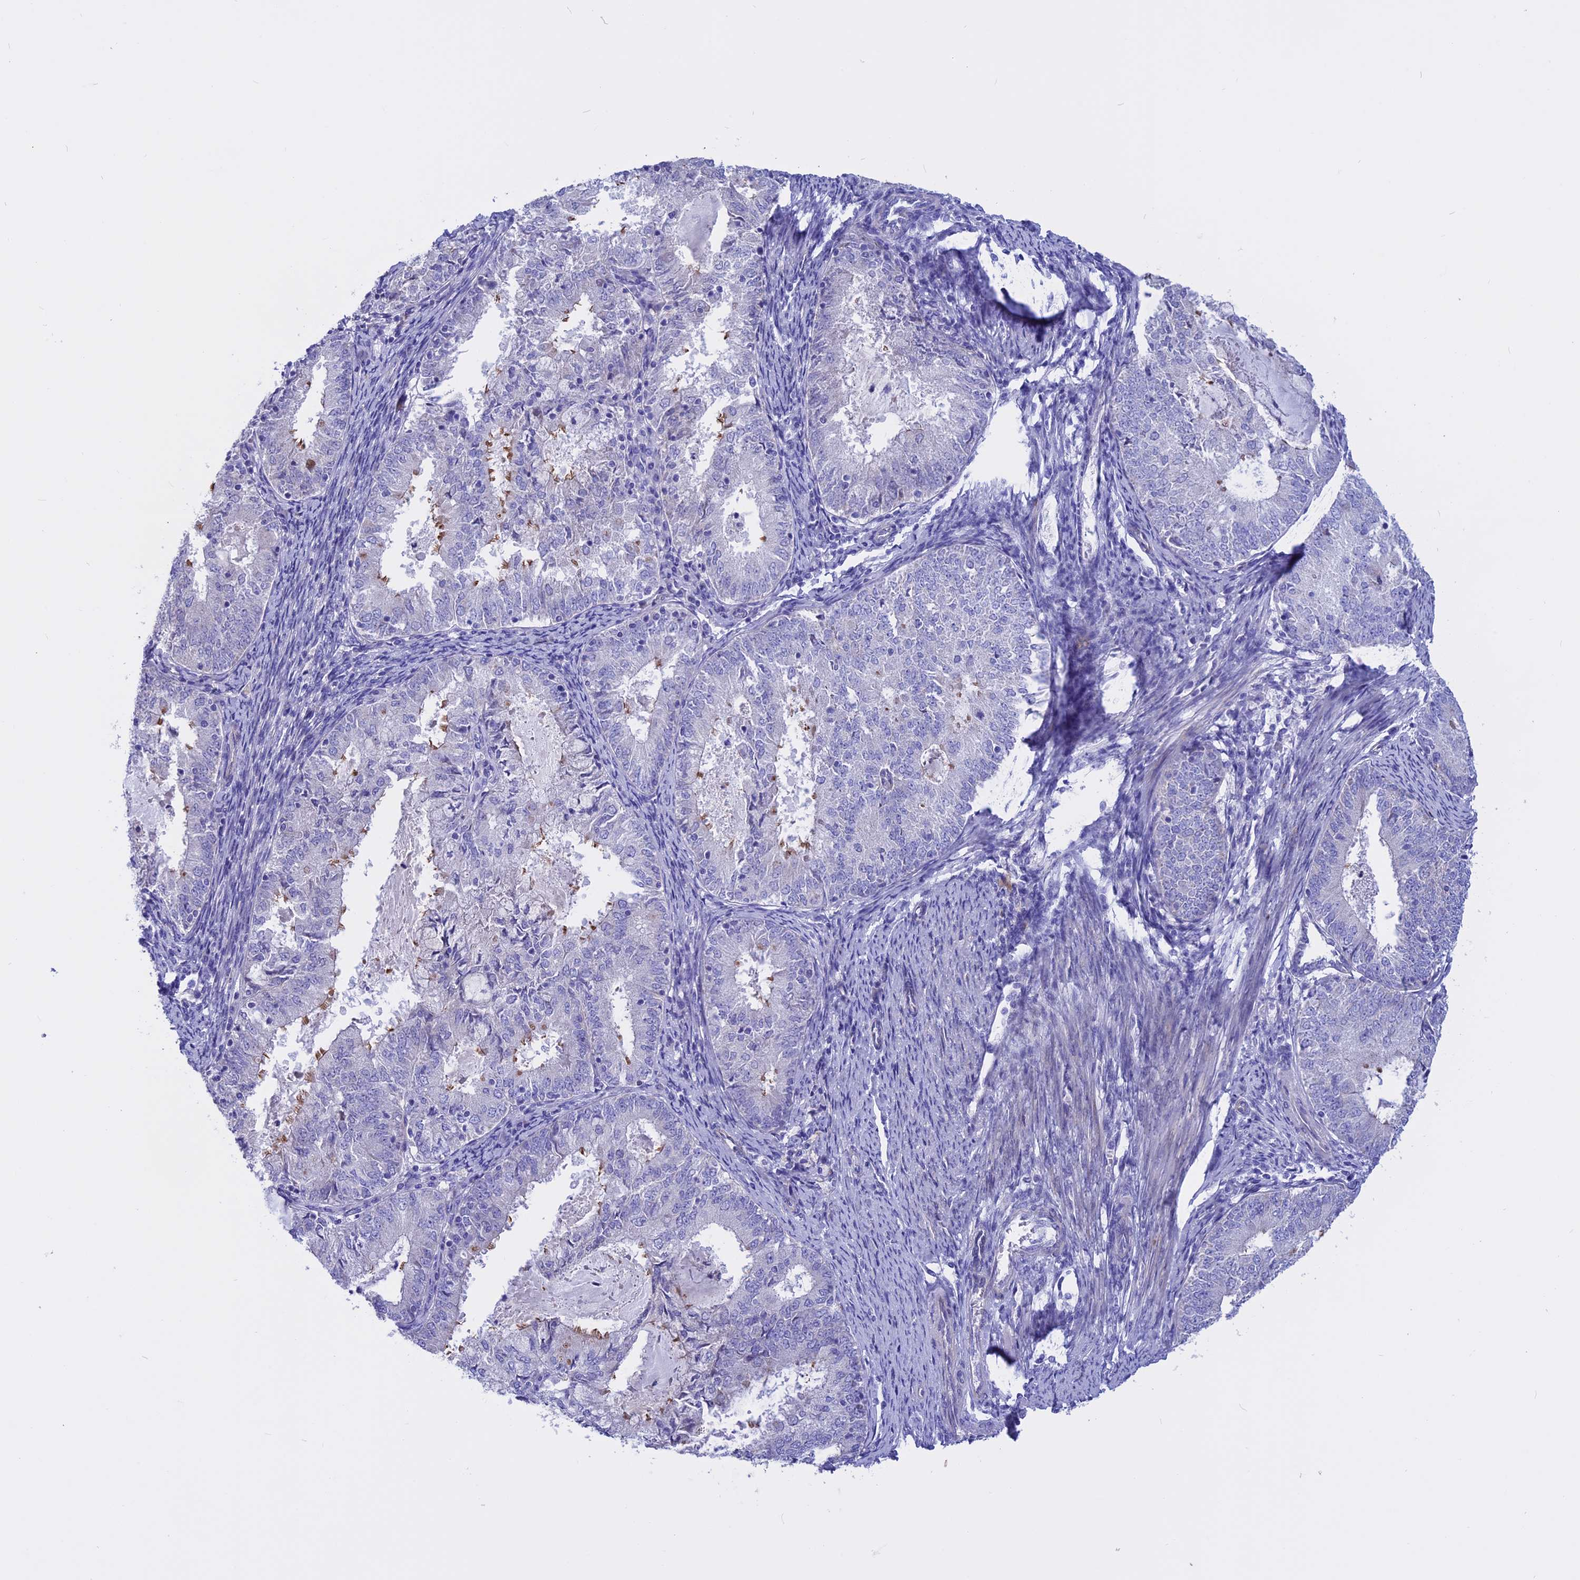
{"staining": {"intensity": "negative", "quantity": "none", "location": "none"}, "tissue": "endometrial cancer", "cell_type": "Tumor cells", "image_type": "cancer", "snomed": [{"axis": "morphology", "description": "Adenocarcinoma, NOS"}, {"axis": "topography", "description": "Endometrium"}], "caption": "Tumor cells show no significant positivity in endometrial adenocarcinoma.", "gene": "TMEM138", "patient": {"sex": "female", "age": 57}}